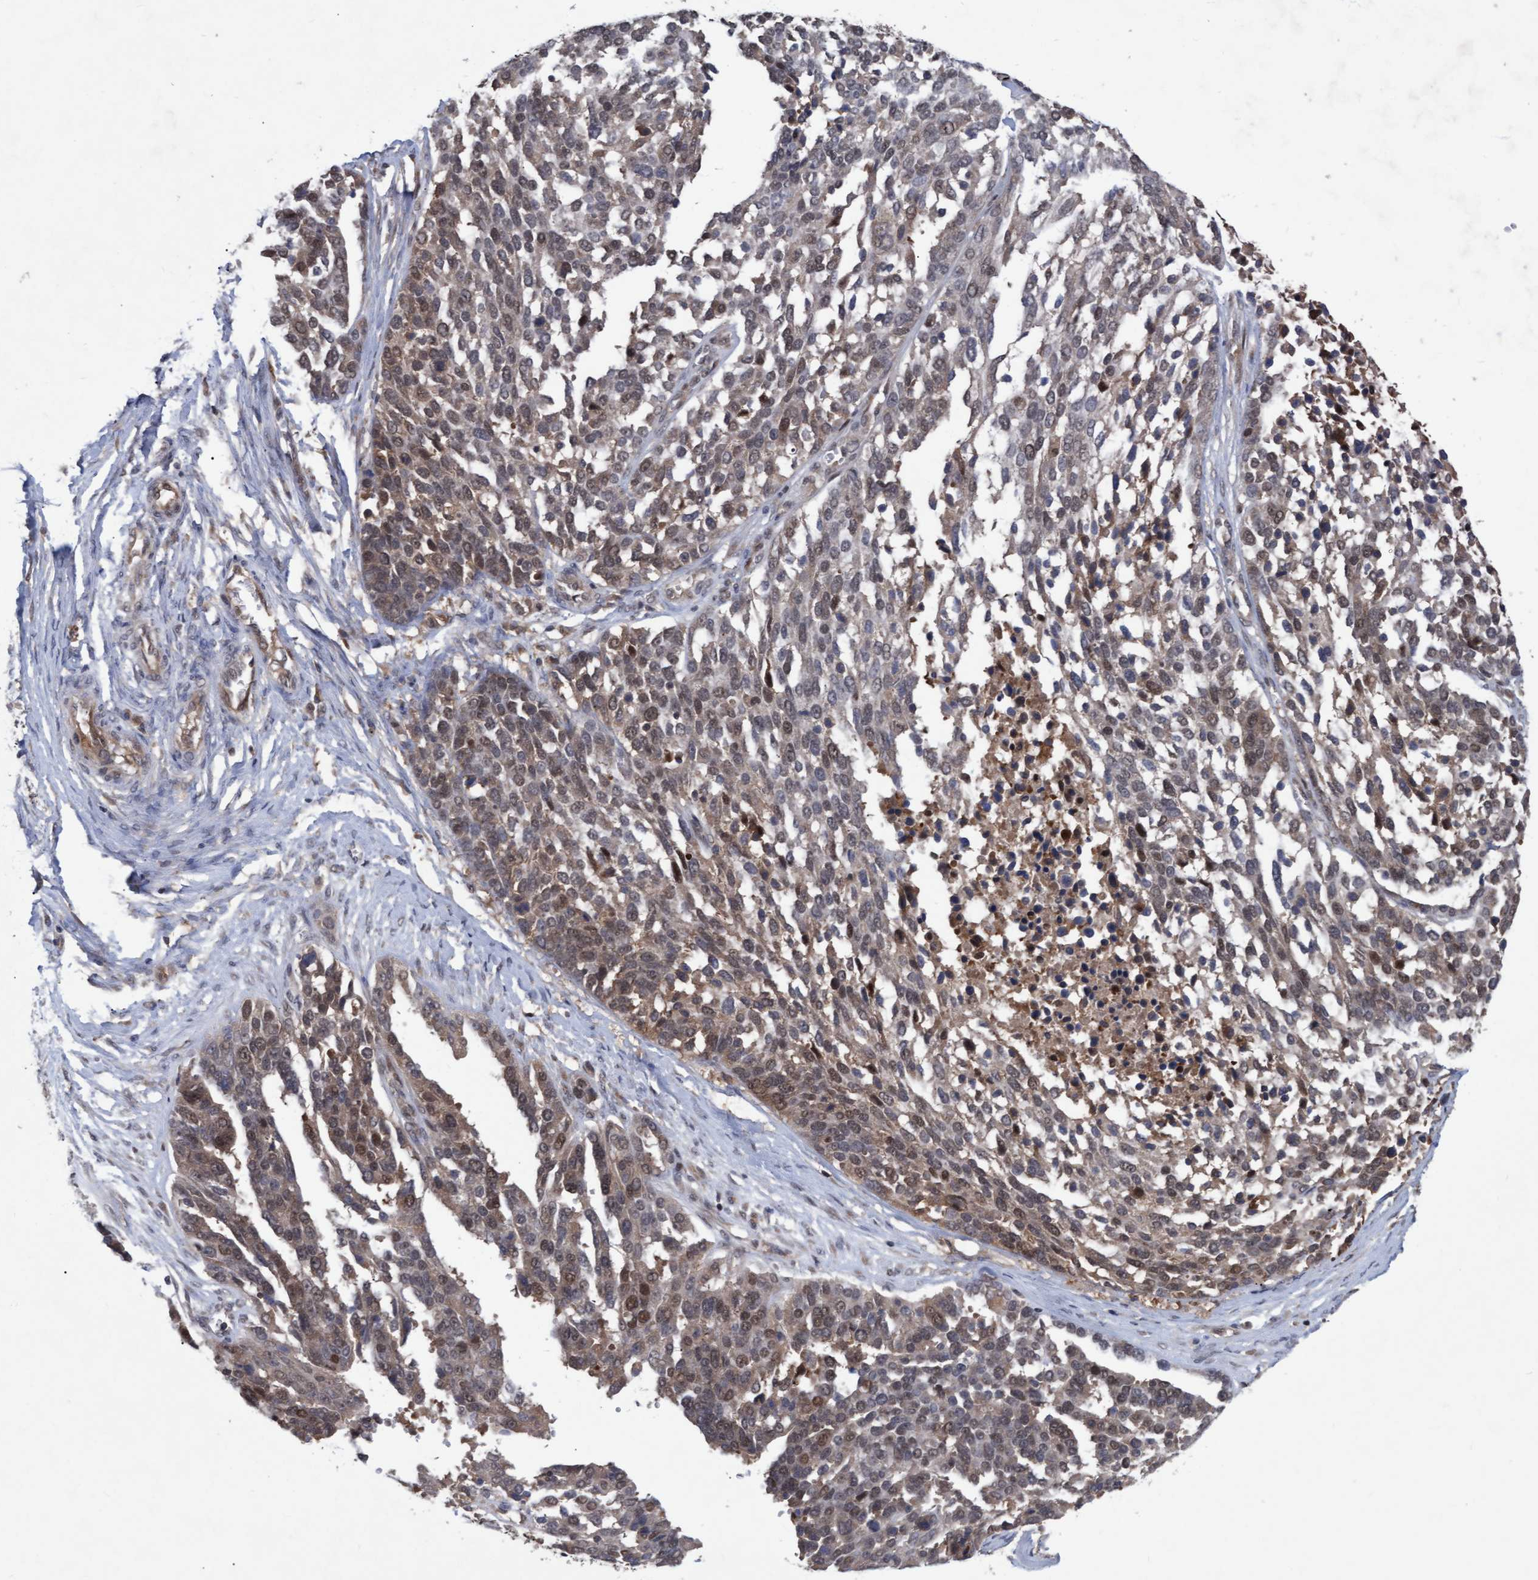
{"staining": {"intensity": "weak", "quantity": "25%-75%", "location": "cytoplasmic/membranous,nuclear"}, "tissue": "ovarian cancer", "cell_type": "Tumor cells", "image_type": "cancer", "snomed": [{"axis": "morphology", "description": "Cystadenocarcinoma, serous, NOS"}, {"axis": "topography", "description": "Ovary"}], "caption": "Brown immunohistochemical staining in serous cystadenocarcinoma (ovarian) demonstrates weak cytoplasmic/membranous and nuclear staining in about 25%-75% of tumor cells.", "gene": "PSMB6", "patient": {"sex": "female", "age": 44}}